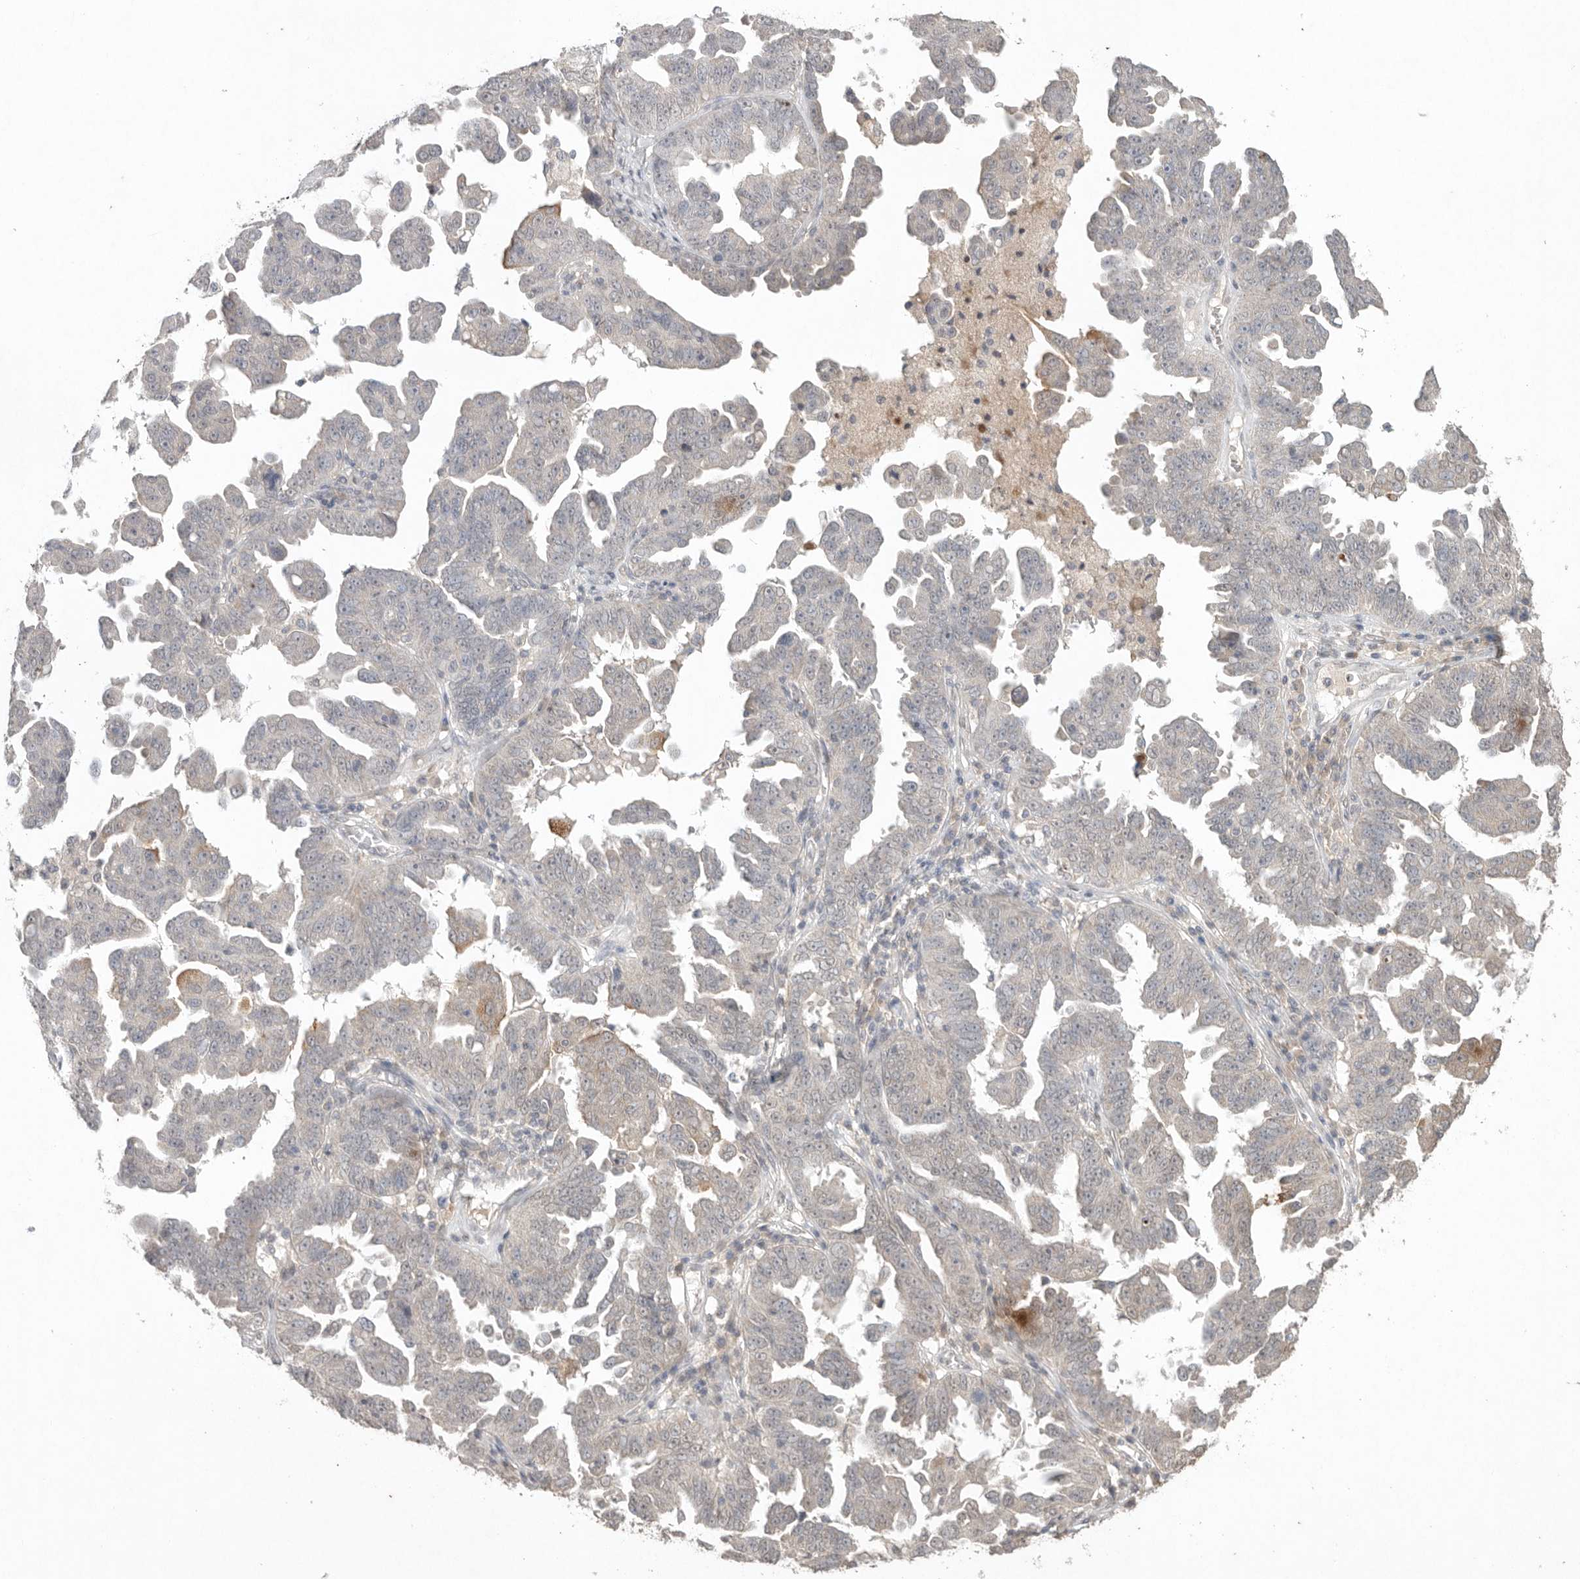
{"staining": {"intensity": "moderate", "quantity": "<25%", "location": "cytoplasmic/membranous"}, "tissue": "ovarian cancer", "cell_type": "Tumor cells", "image_type": "cancer", "snomed": [{"axis": "morphology", "description": "Carcinoma, endometroid"}, {"axis": "topography", "description": "Ovary"}], "caption": "A high-resolution micrograph shows immunohistochemistry staining of ovarian cancer, which shows moderate cytoplasmic/membranous staining in approximately <25% of tumor cells.", "gene": "KLK5", "patient": {"sex": "female", "age": 62}}